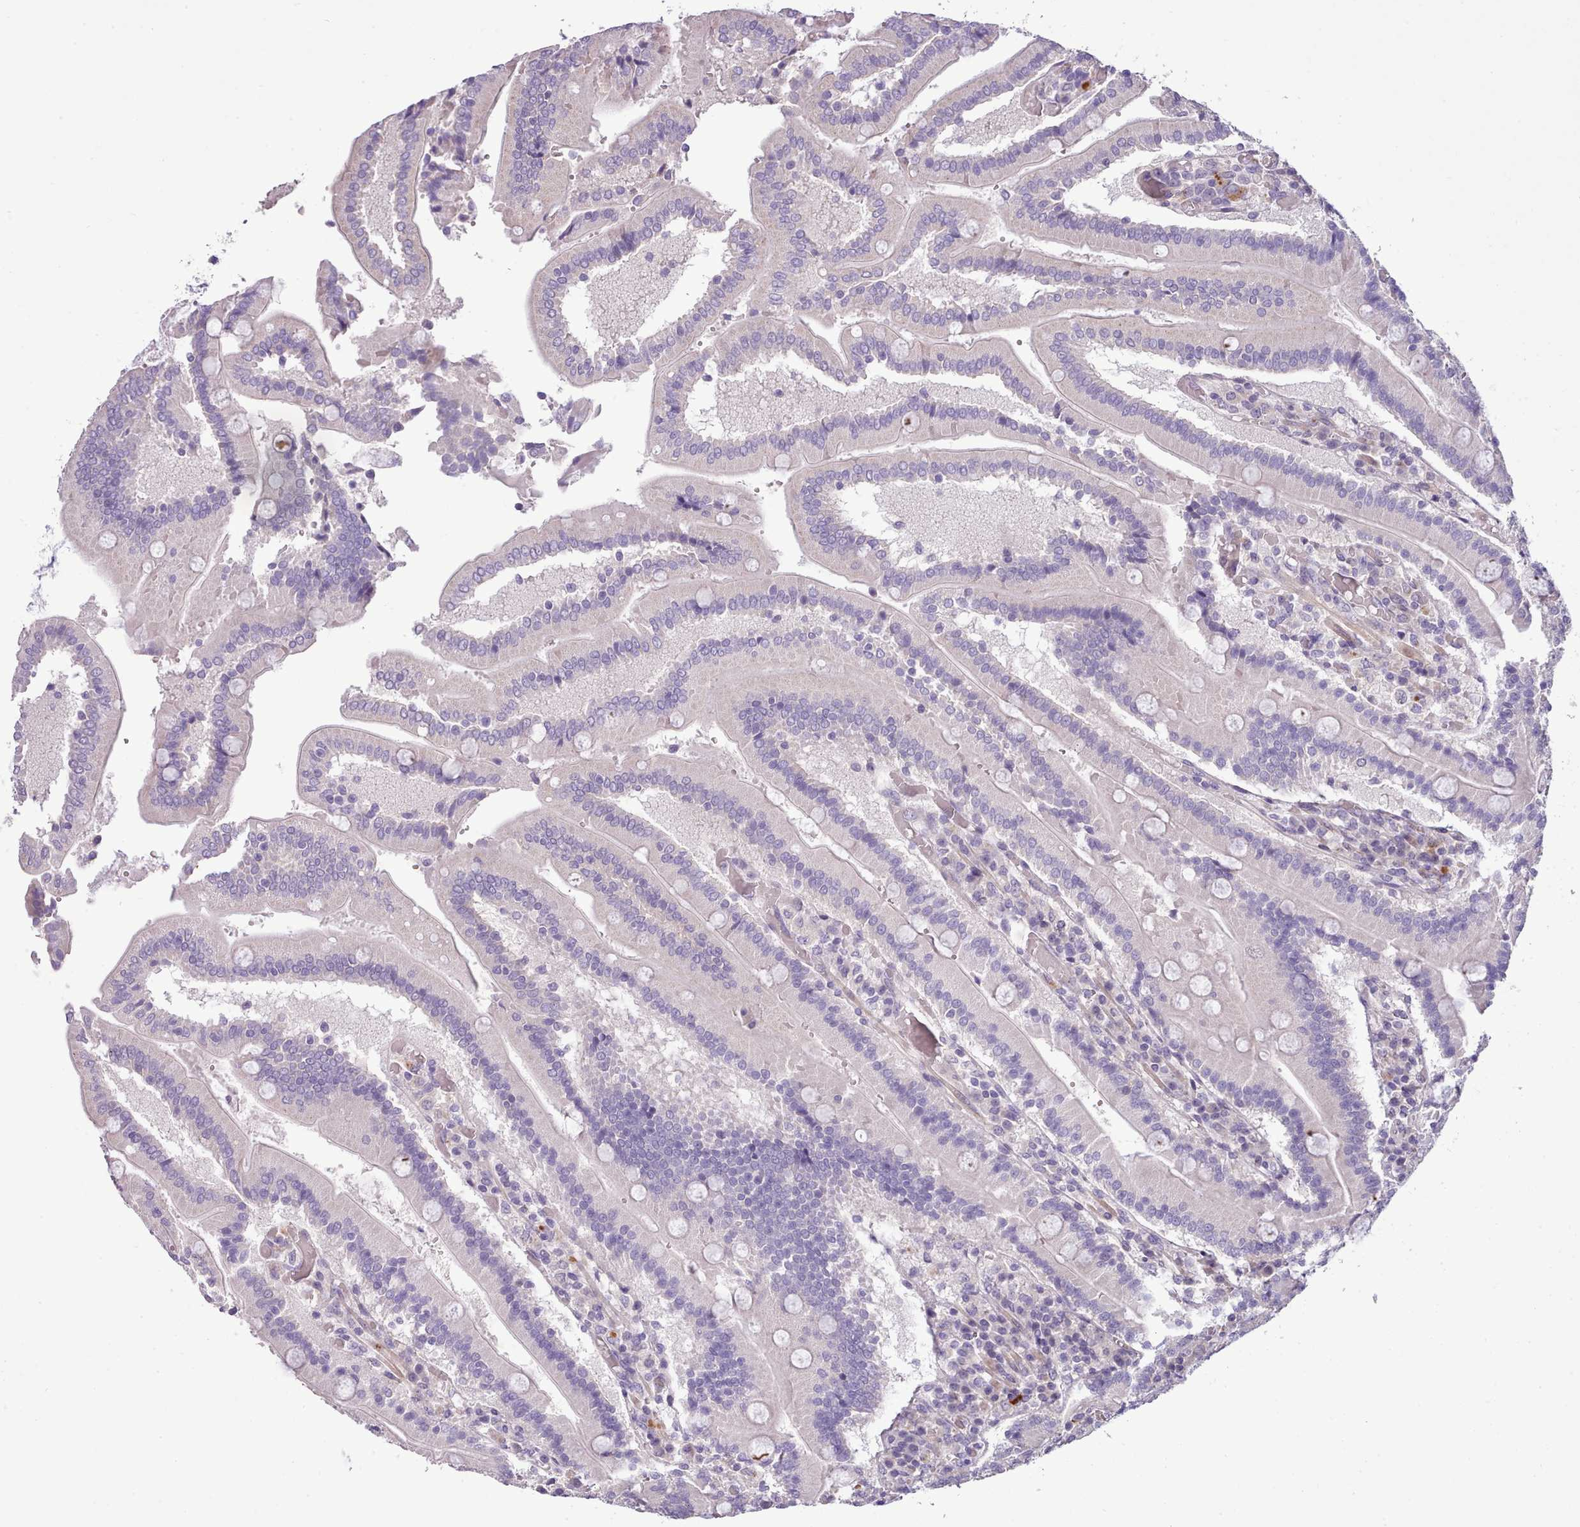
{"staining": {"intensity": "negative", "quantity": "none", "location": "none"}, "tissue": "duodenum", "cell_type": "Glandular cells", "image_type": "normal", "snomed": [{"axis": "morphology", "description": "Normal tissue, NOS"}, {"axis": "topography", "description": "Duodenum"}], "caption": "A high-resolution micrograph shows immunohistochemistry staining of normal duodenum, which displays no significant positivity in glandular cells.", "gene": "SETX", "patient": {"sex": "female", "age": 62}}